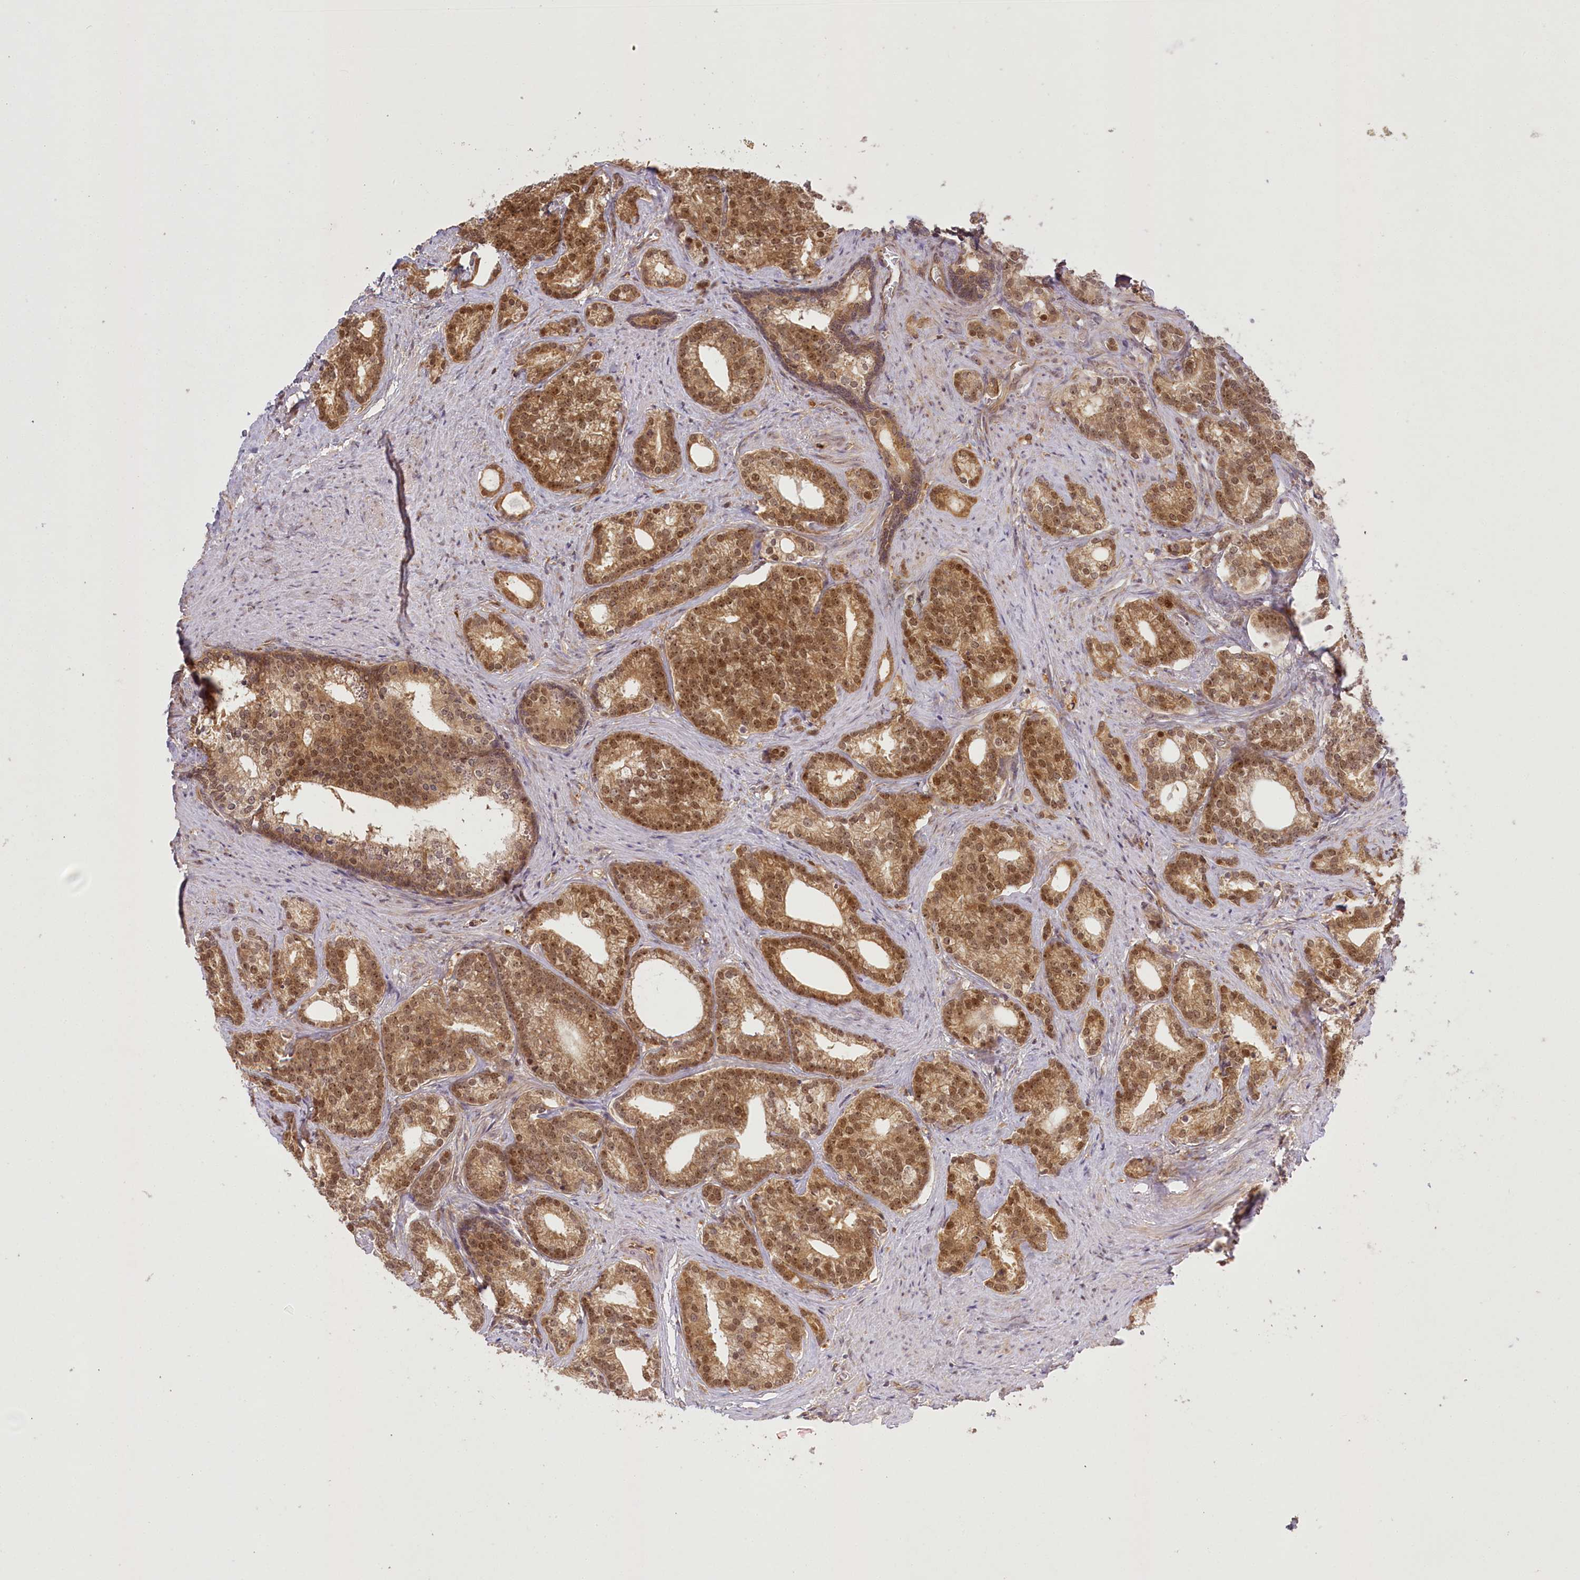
{"staining": {"intensity": "moderate", "quantity": ">75%", "location": "cytoplasmic/membranous,nuclear"}, "tissue": "prostate cancer", "cell_type": "Tumor cells", "image_type": "cancer", "snomed": [{"axis": "morphology", "description": "Adenocarcinoma, Low grade"}, {"axis": "topography", "description": "Prostate"}], "caption": "Prostate cancer stained for a protein (brown) shows moderate cytoplasmic/membranous and nuclear positive staining in about >75% of tumor cells.", "gene": "SERGEF", "patient": {"sex": "male", "age": 71}}